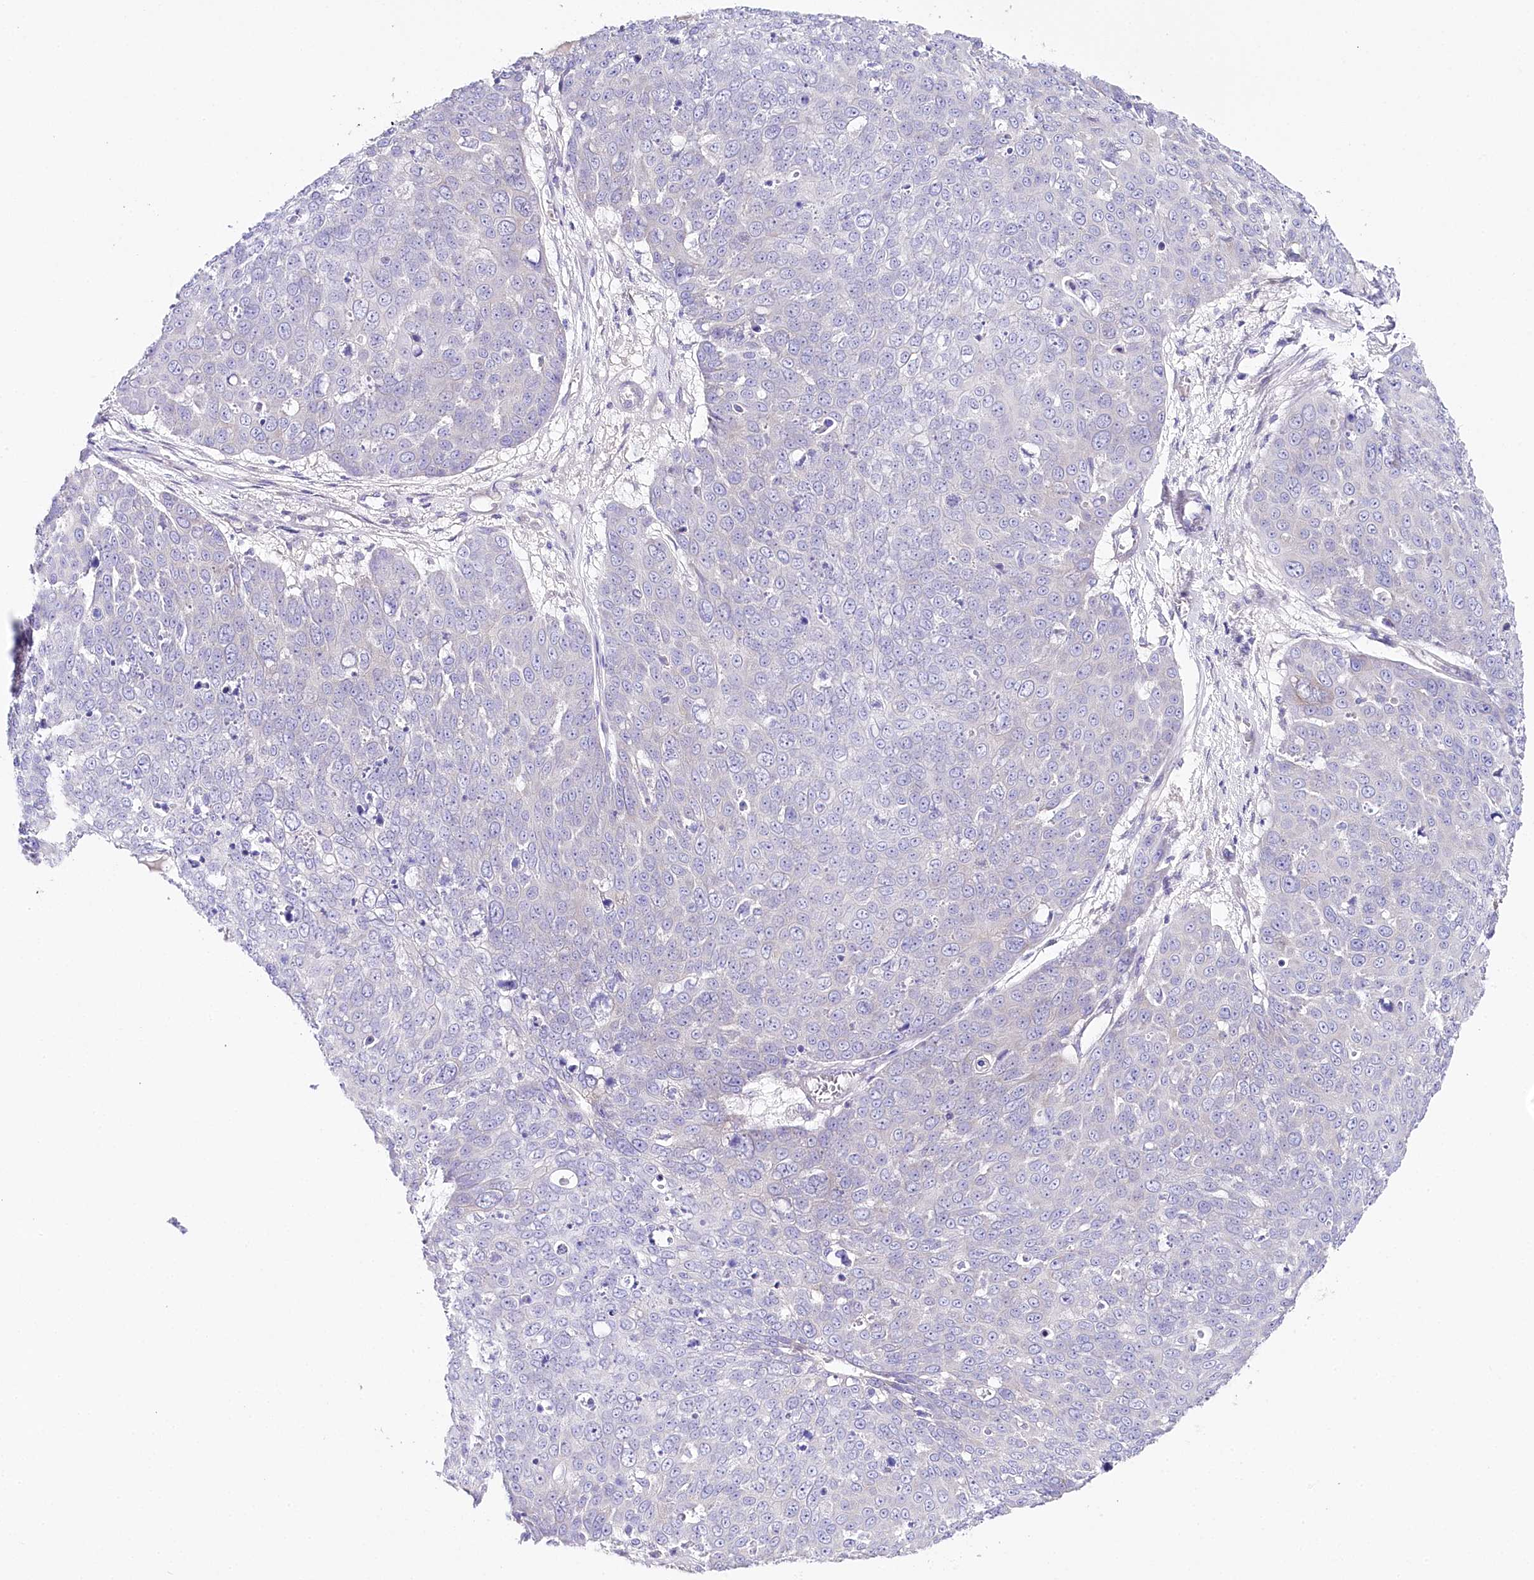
{"staining": {"intensity": "negative", "quantity": "none", "location": "none"}, "tissue": "skin cancer", "cell_type": "Tumor cells", "image_type": "cancer", "snomed": [{"axis": "morphology", "description": "Squamous cell carcinoma, NOS"}, {"axis": "topography", "description": "Skin"}], "caption": "IHC of skin squamous cell carcinoma reveals no staining in tumor cells. (DAB IHC visualized using brightfield microscopy, high magnification).", "gene": "CSN3", "patient": {"sex": "male", "age": 71}}